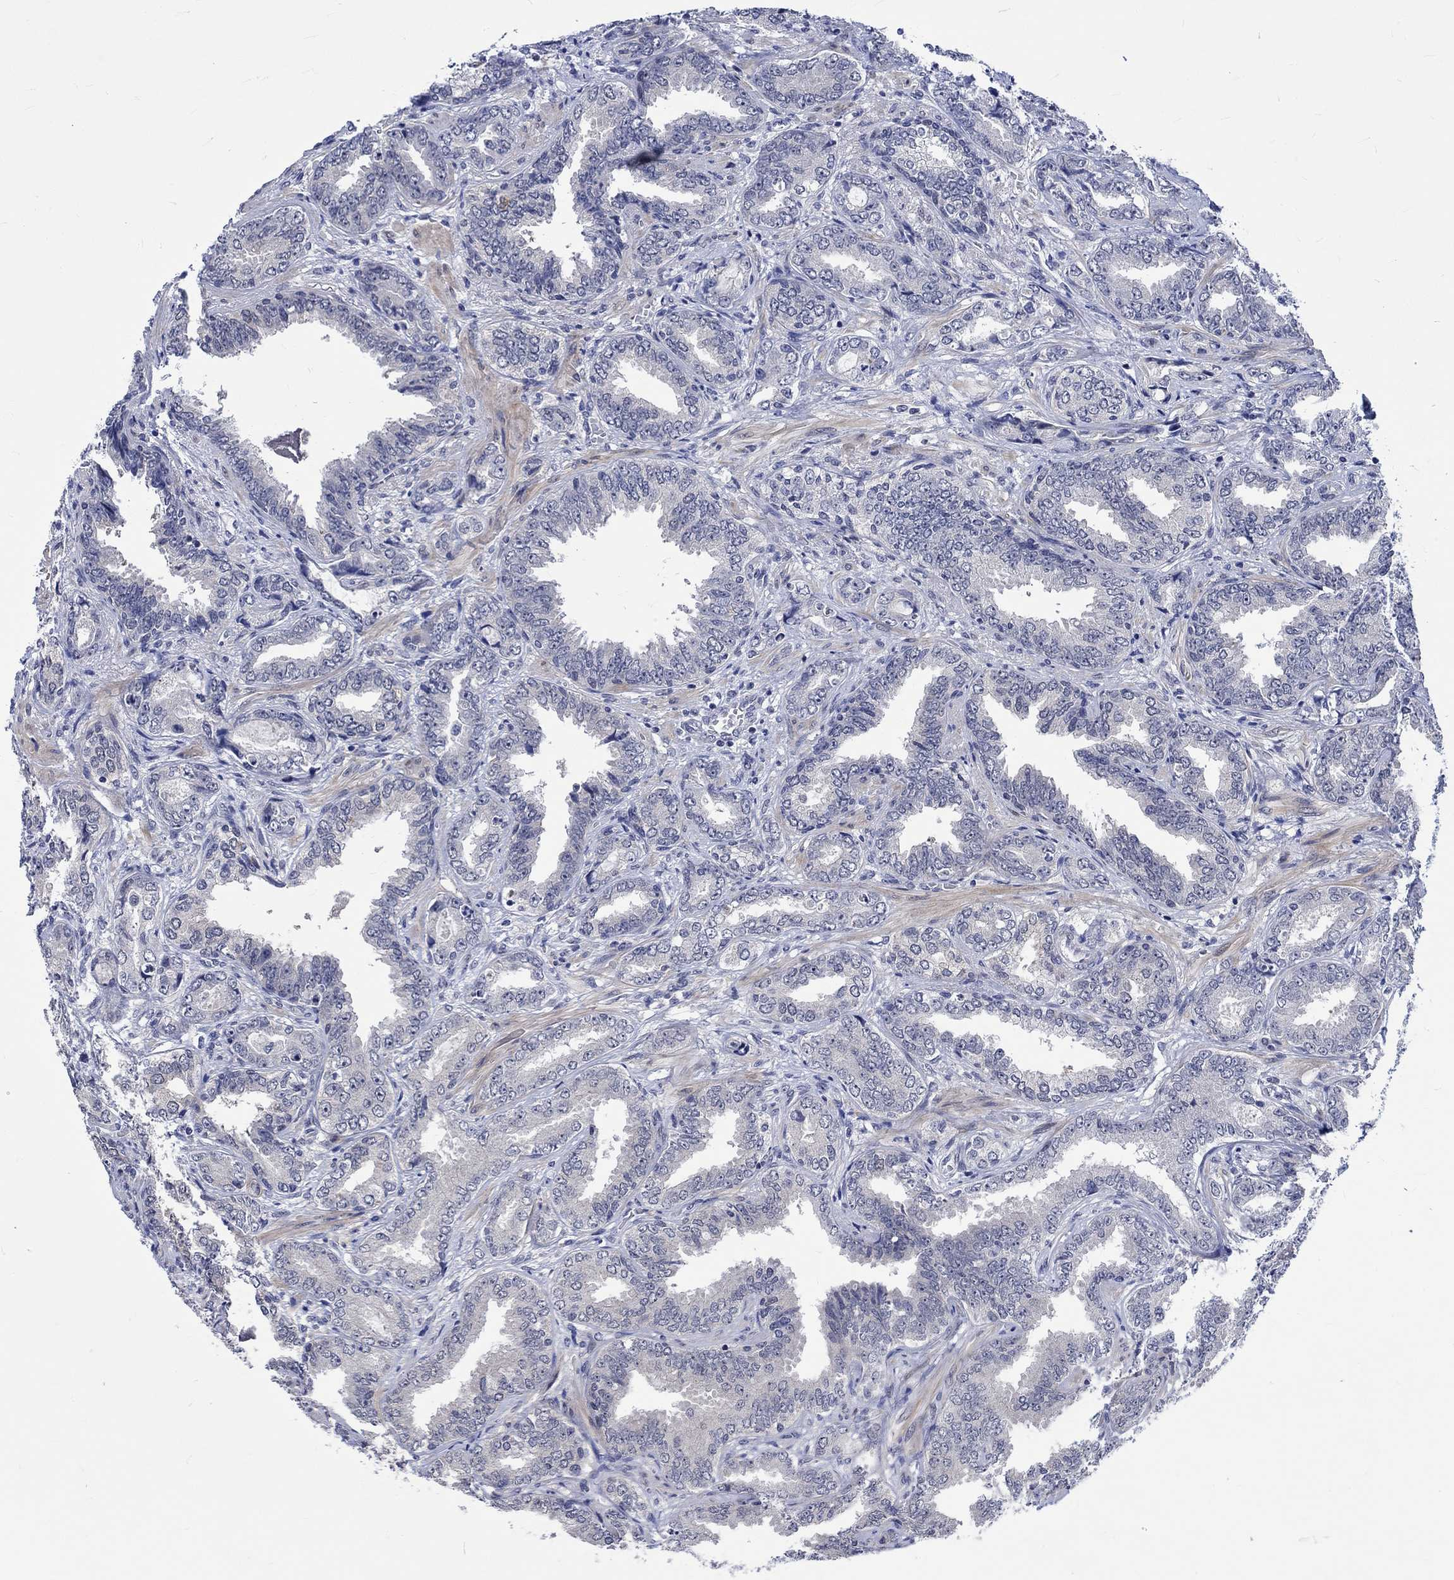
{"staining": {"intensity": "negative", "quantity": "none", "location": "none"}, "tissue": "prostate cancer", "cell_type": "Tumor cells", "image_type": "cancer", "snomed": [{"axis": "morphology", "description": "Adenocarcinoma, Low grade"}, {"axis": "topography", "description": "Prostate"}], "caption": "Immunohistochemistry (IHC) of human adenocarcinoma (low-grade) (prostate) exhibits no expression in tumor cells.", "gene": "E2F8", "patient": {"sex": "male", "age": 68}}